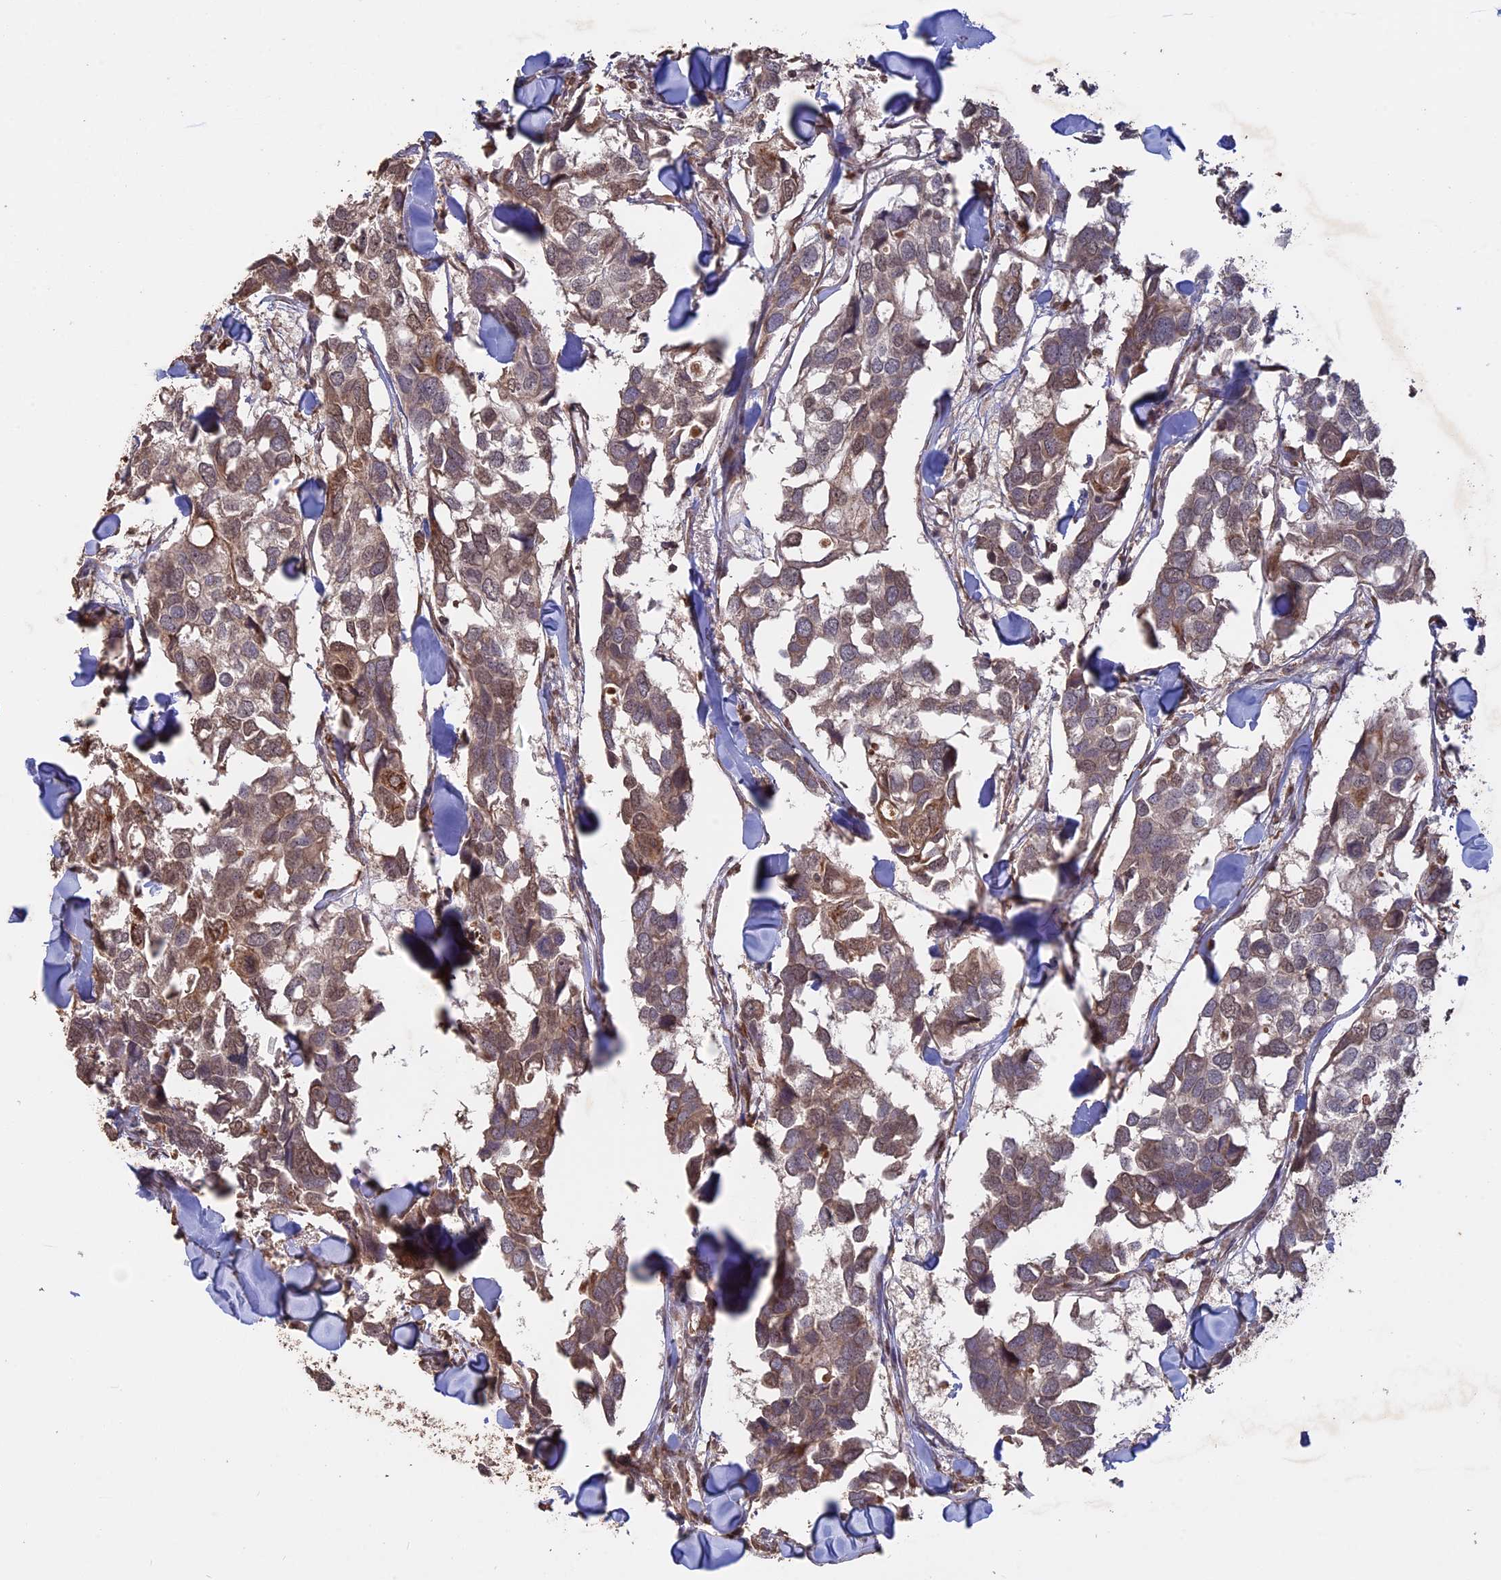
{"staining": {"intensity": "weak", "quantity": ">75%", "location": "cytoplasmic/membranous,nuclear"}, "tissue": "breast cancer", "cell_type": "Tumor cells", "image_type": "cancer", "snomed": [{"axis": "morphology", "description": "Duct carcinoma"}, {"axis": "topography", "description": "Breast"}], "caption": "Protein expression analysis of human breast cancer (intraductal carcinoma) reveals weak cytoplasmic/membranous and nuclear staining in approximately >75% of tumor cells.", "gene": "FAM210B", "patient": {"sex": "female", "age": 83}}